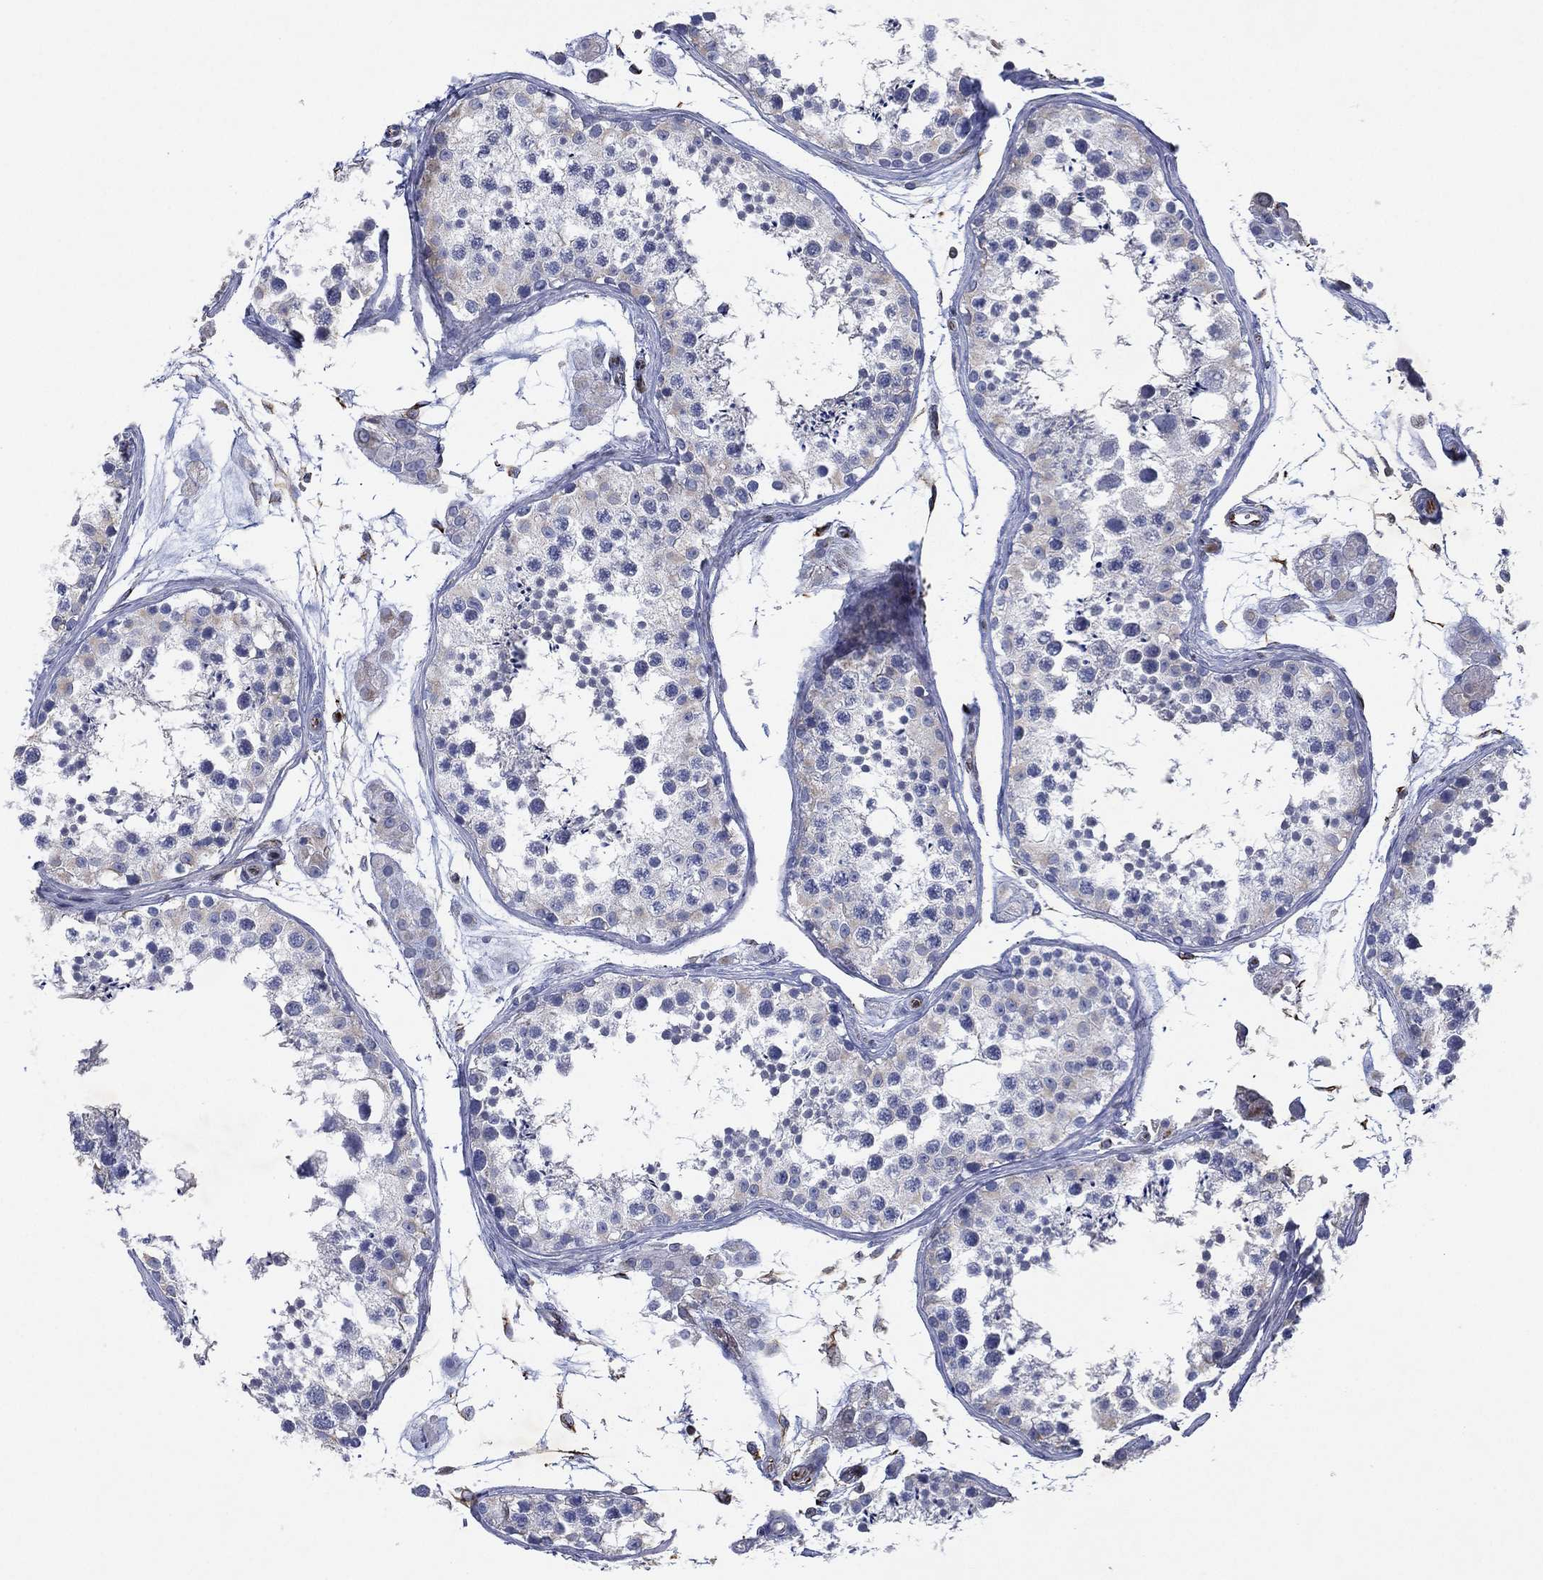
{"staining": {"intensity": "negative", "quantity": "none", "location": "none"}, "tissue": "testis", "cell_type": "Cells in seminiferous ducts", "image_type": "normal", "snomed": [{"axis": "morphology", "description": "Normal tissue, NOS"}, {"axis": "topography", "description": "Testis"}], "caption": "A high-resolution image shows IHC staining of benign testis, which displays no significant staining in cells in seminiferous ducts.", "gene": "FLI1", "patient": {"sex": "male", "age": 41}}